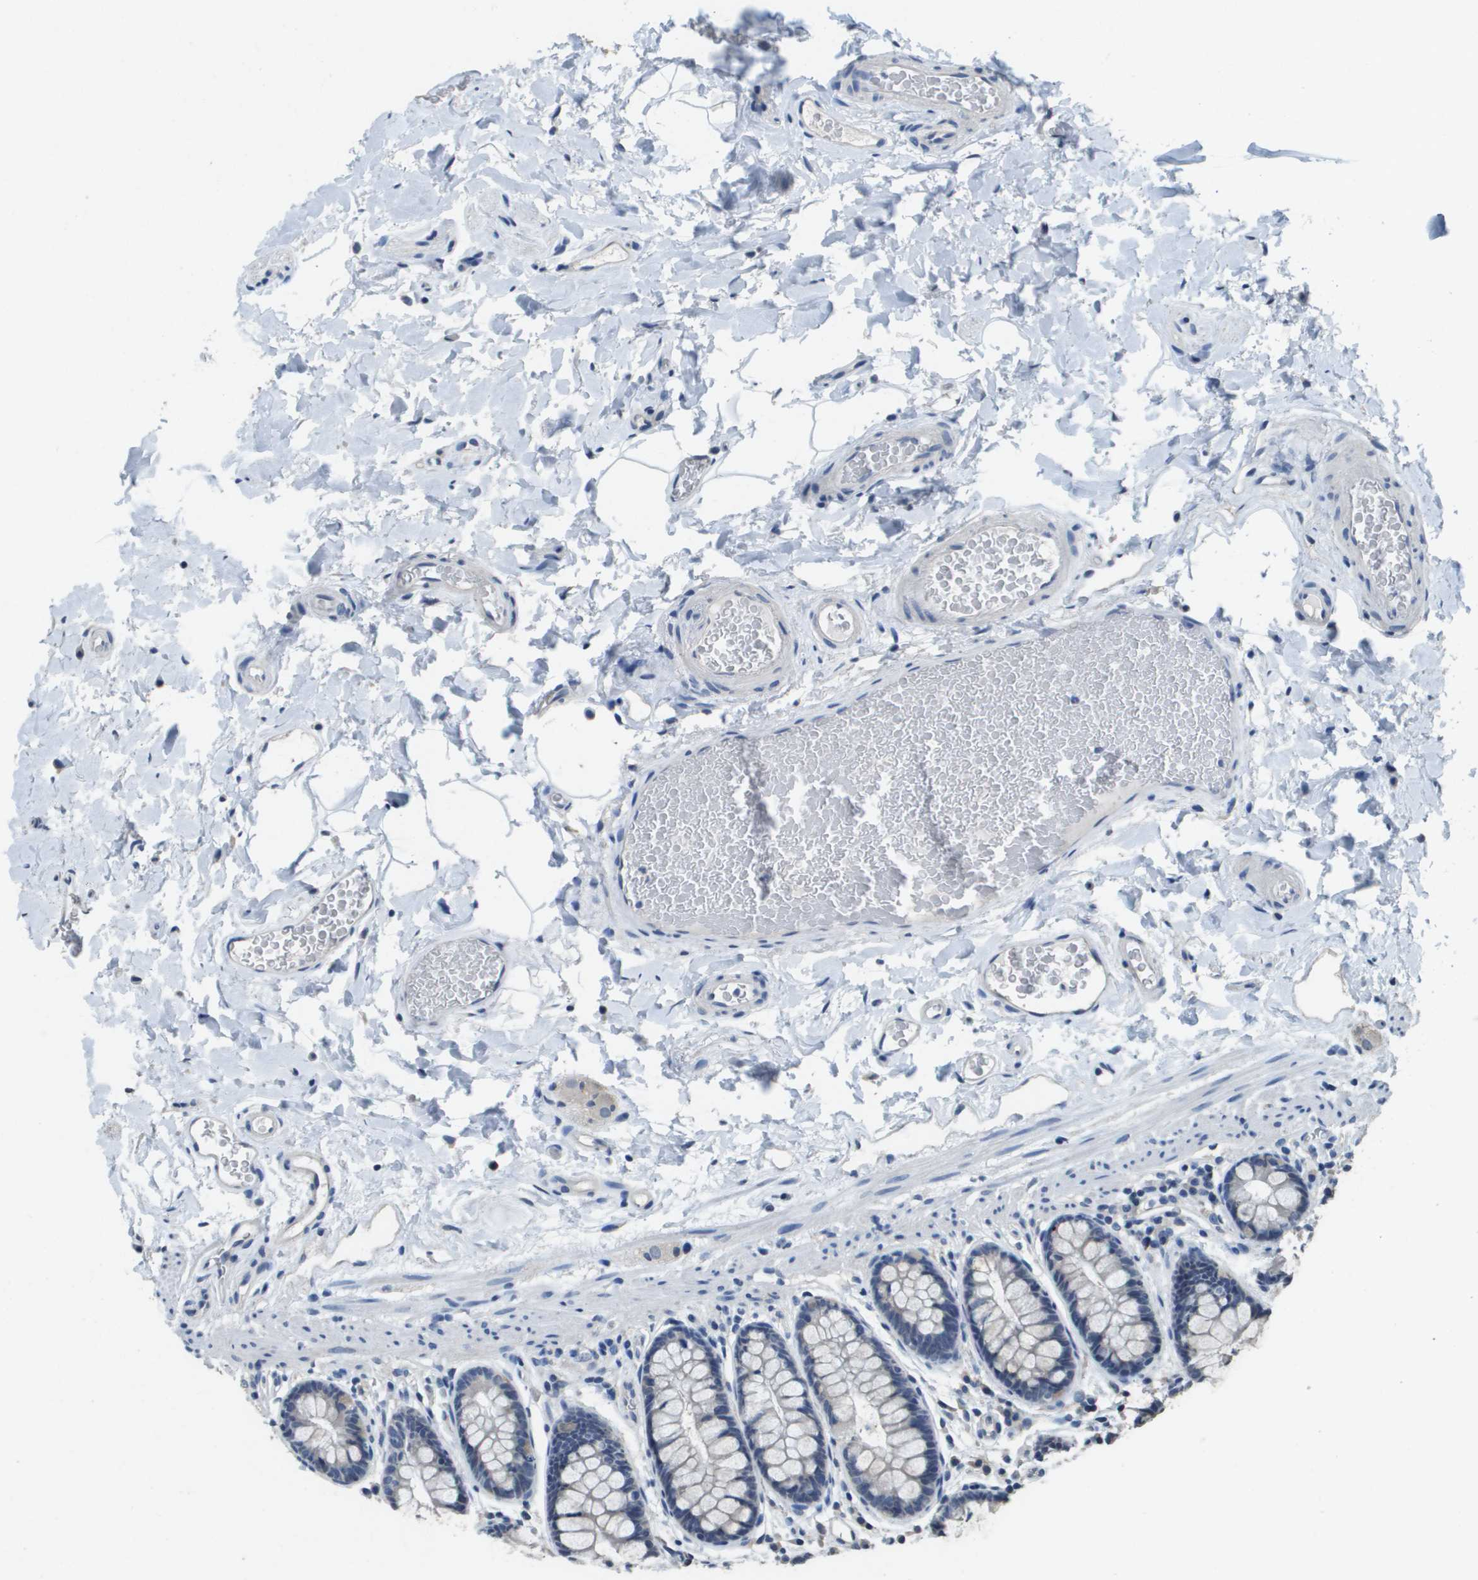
{"staining": {"intensity": "negative", "quantity": "none", "location": "none"}, "tissue": "colon", "cell_type": "Endothelial cells", "image_type": "normal", "snomed": [{"axis": "morphology", "description": "Normal tissue, NOS"}, {"axis": "topography", "description": "Colon"}], "caption": "Immunohistochemical staining of unremarkable colon exhibits no significant expression in endothelial cells. Nuclei are stained in blue.", "gene": "MT3", "patient": {"sex": "female", "age": 80}}